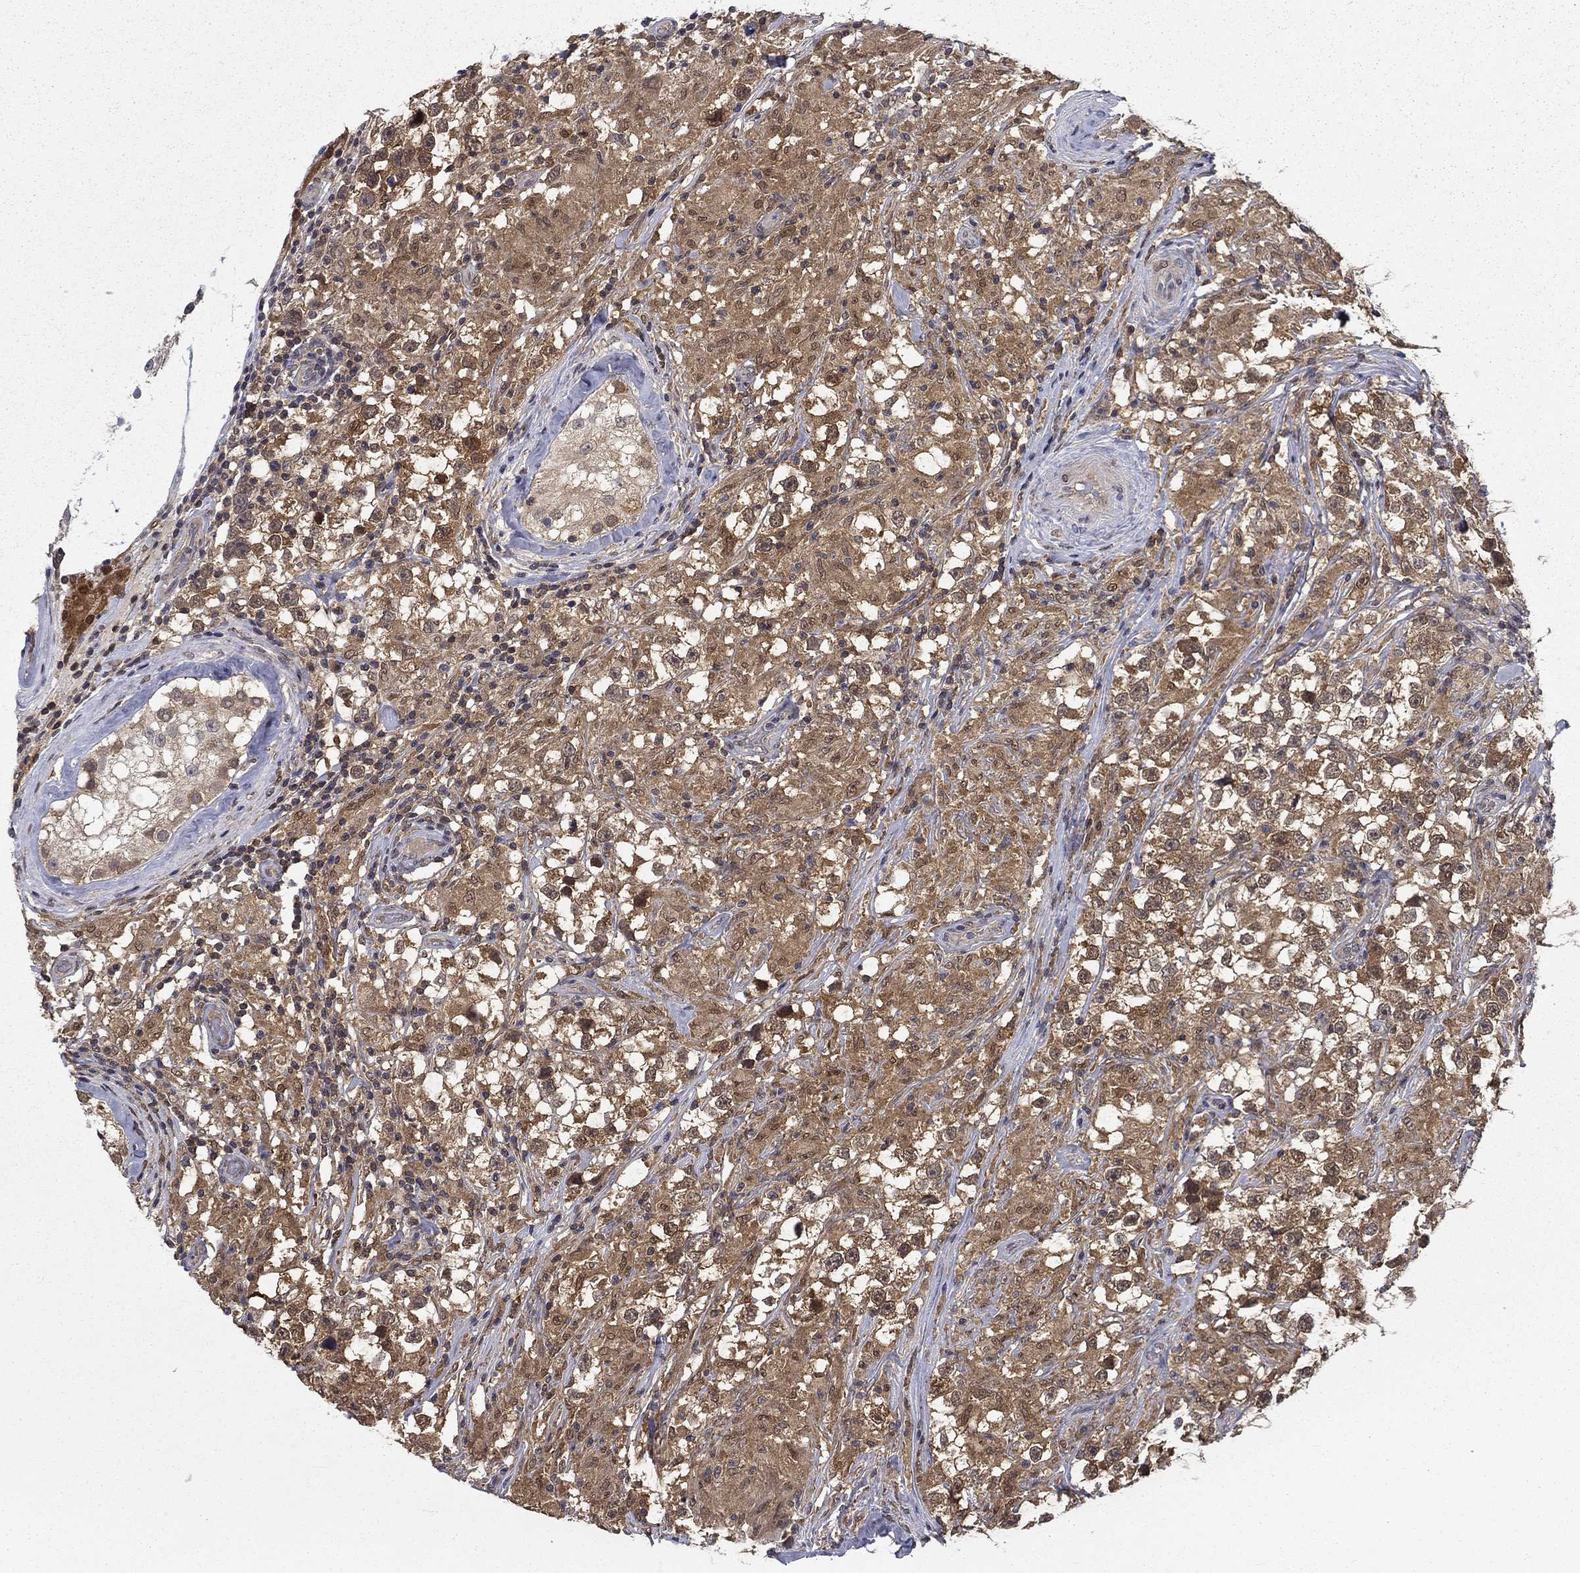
{"staining": {"intensity": "moderate", "quantity": ">75%", "location": "cytoplasmic/membranous"}, "tissue": "testis cancer", "cell_type": "Tumor cells", "image_type": "cancer", "snomed": [{"axis": "morphology", "description": "Seminoma, NOS"}, {"axis": "topography", "description": "Testis"}], "caption": "The histopathology image exhibits immunohistochemical staining of testis cancer (seminoma). There is moderate cytoplasmic/membranous positivity is identified in about >75% of tumor cells.", "gene": "NIT2", "patient": {"sex": "male", "age": 46}}